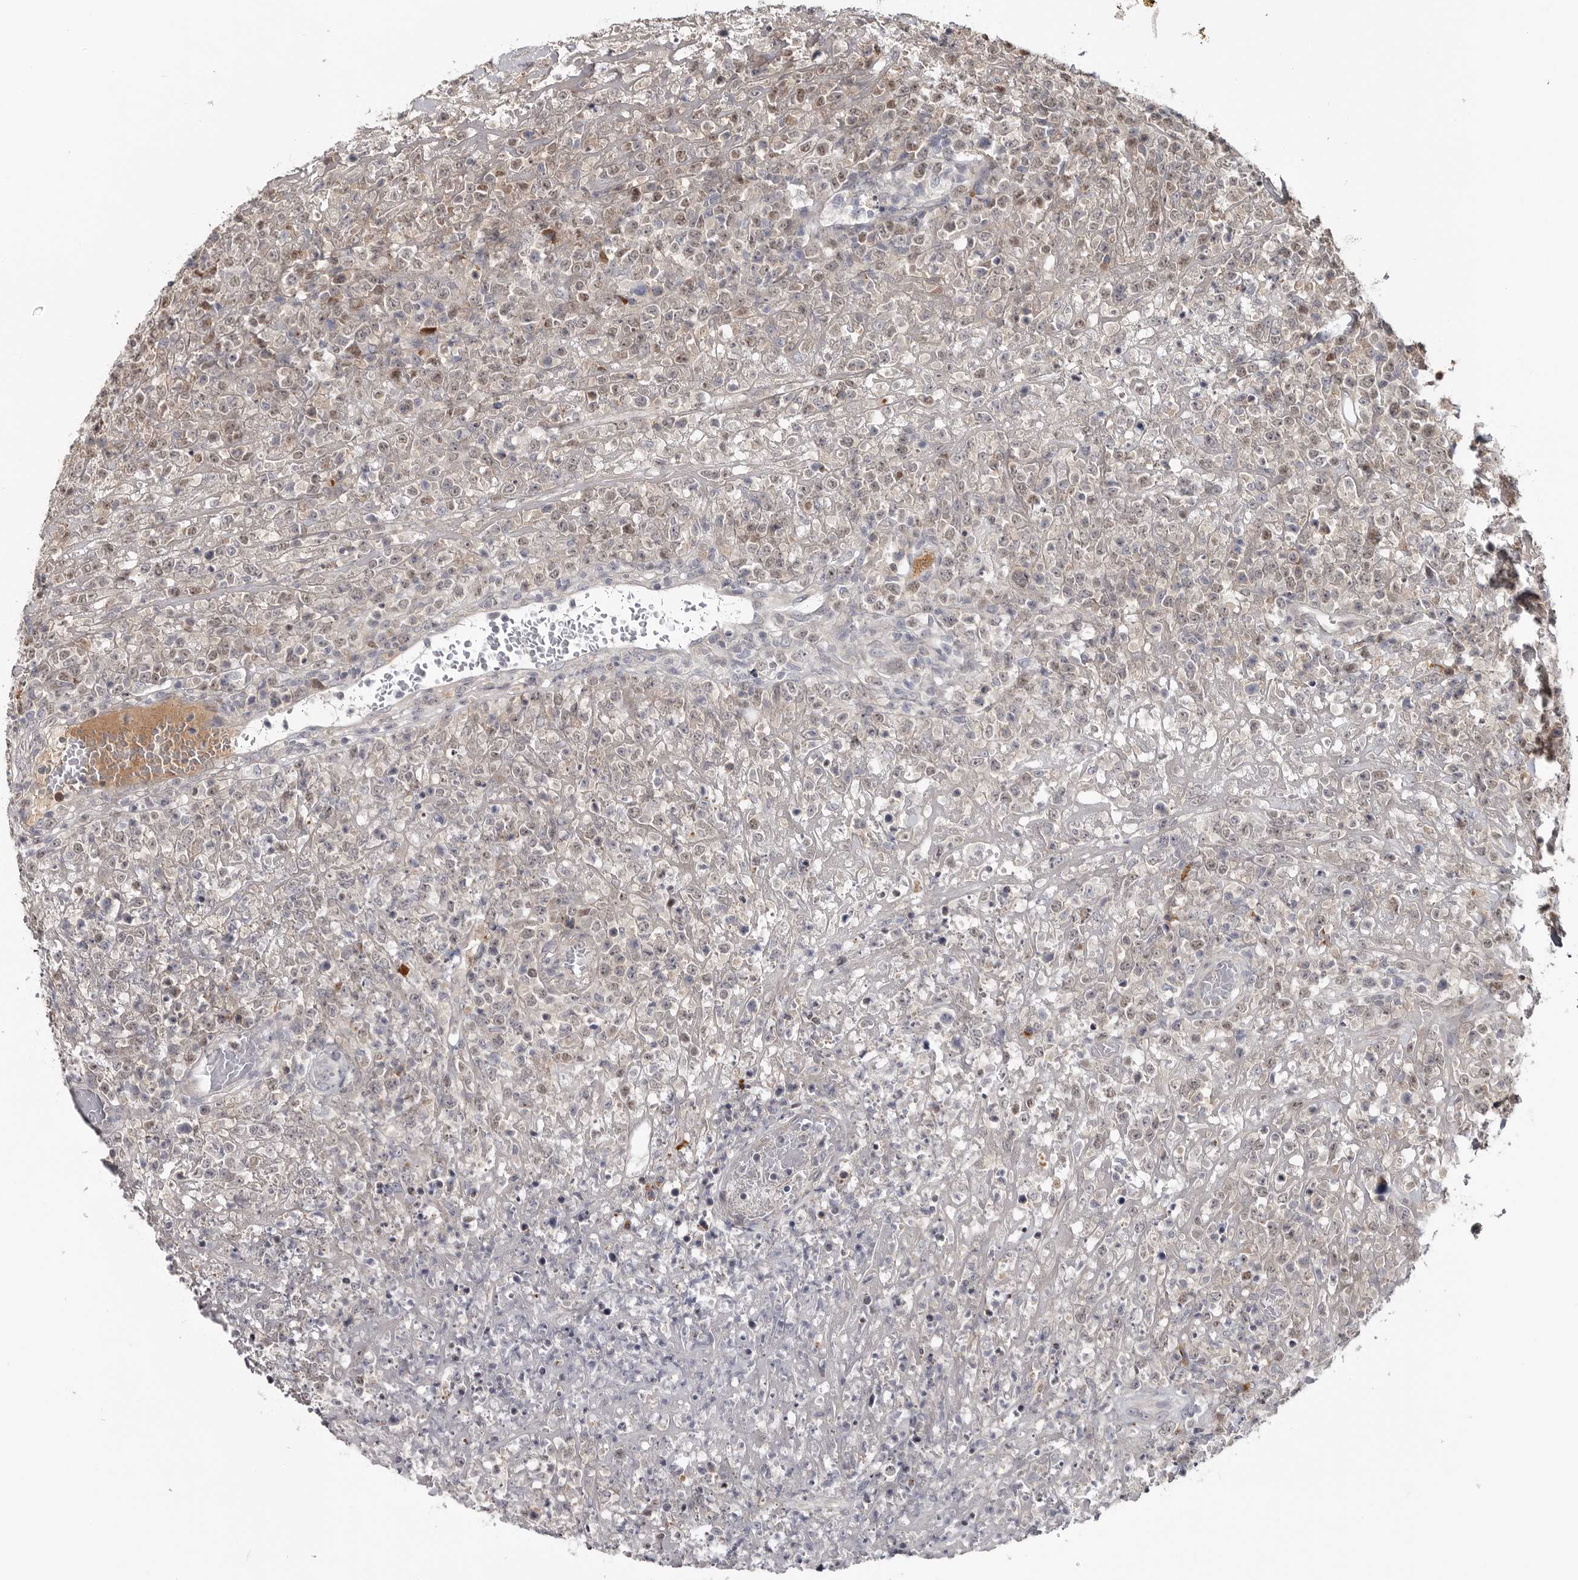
{"staining": {"intensity": "weak", "quantity": "25%-75%", "location": "cytoplasmic/membranous,nuclear"}, "tissue": "lymphoma", "cell_type": "Tumor cells", "image_type": "cancer", "snomed": [{"axis": "morphology", "description": "Malignant lymphoma, non-Hodgkin's type, High grade"}, {"axis": "topography", "description": "Colon"}], "caption": "This photomicrograph displays immunohistochemistry staining of malignant lymphoma, non-Hodgkin's type (high-grade), with low weak cytoplasmic/membranous and nuclear staining in approximately 25%-75% of tumor cells.", "gene": "ZNF277", "patient": {"sex": "female", "age": 53}}